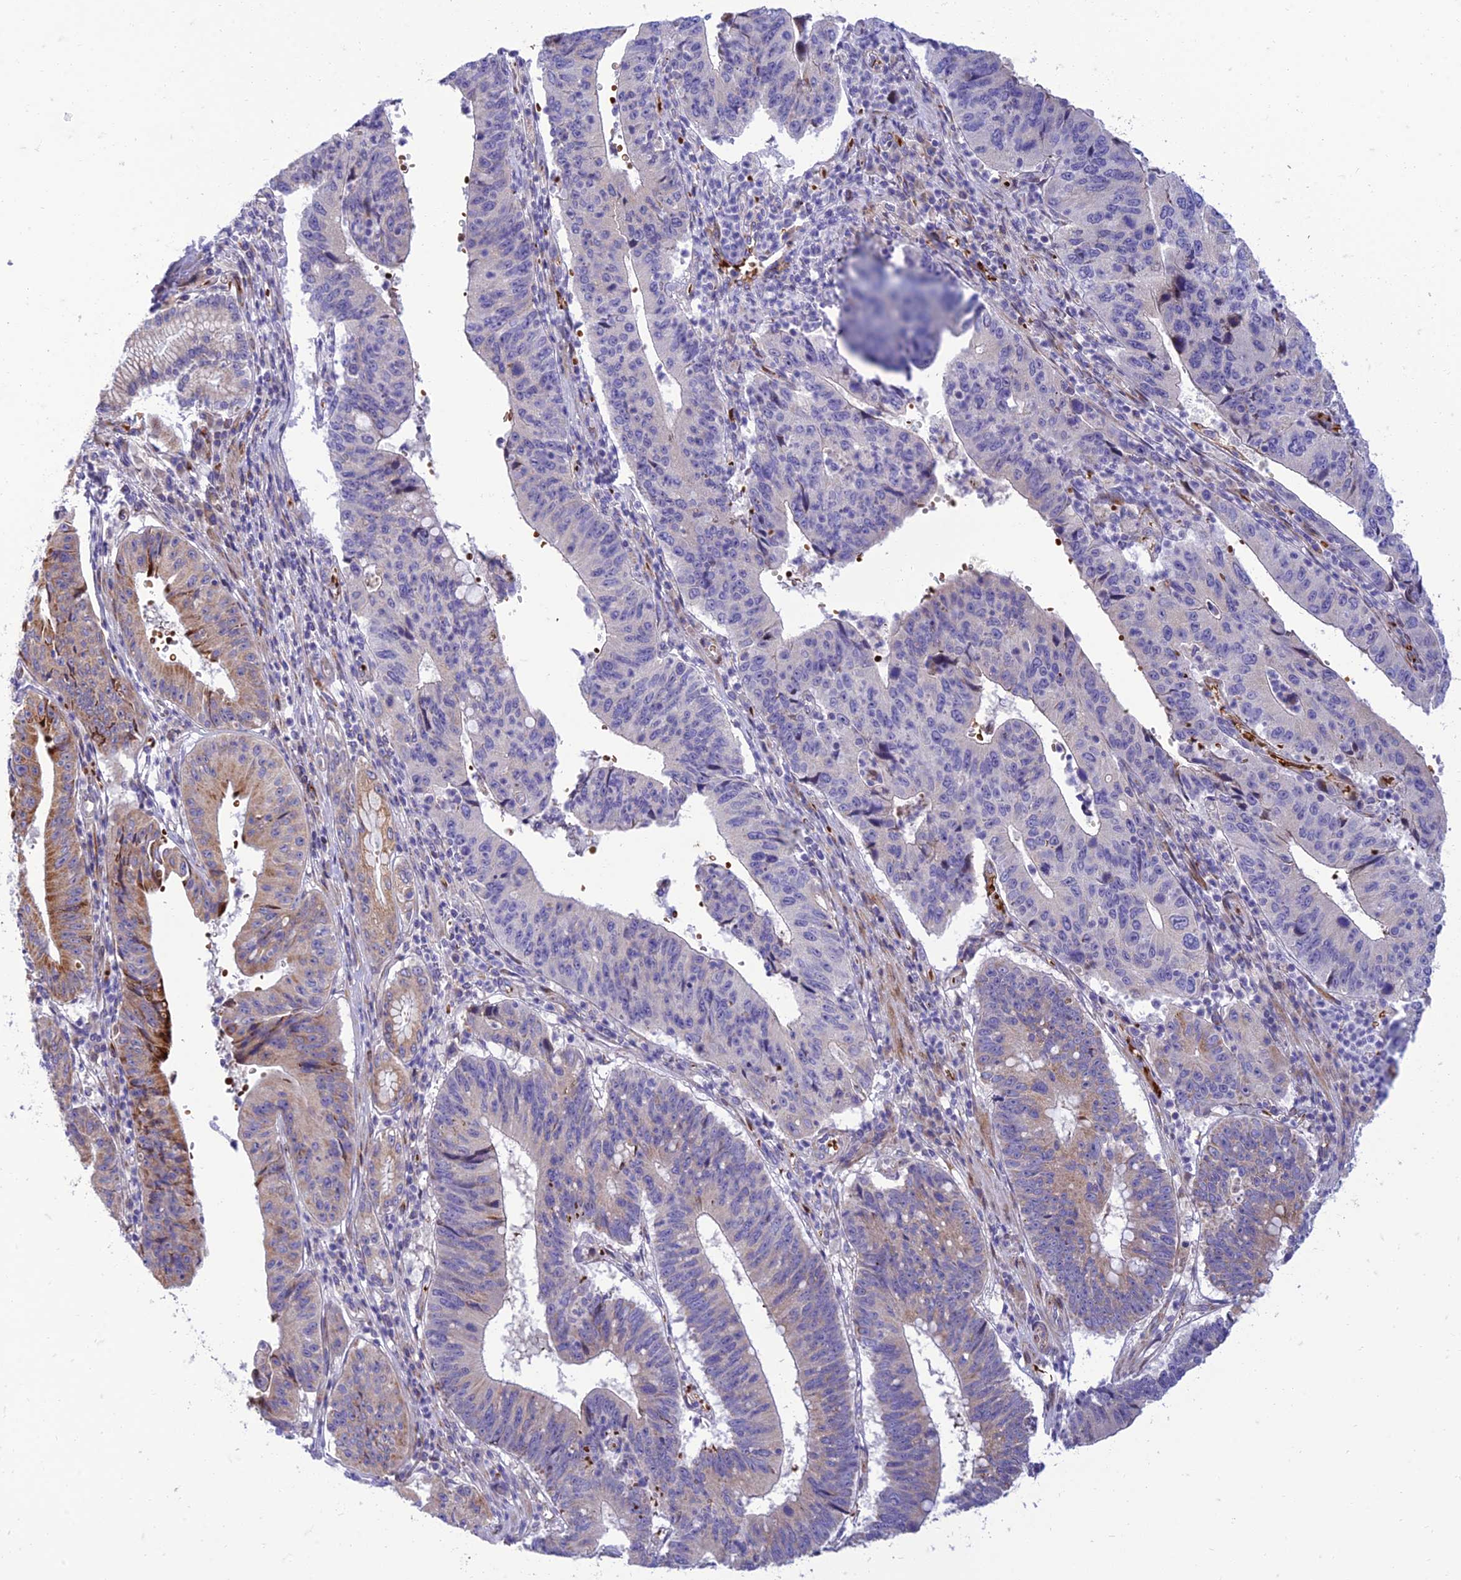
{"staining": {"intensity": "negative", "quantity": "none", "location": "none"}, "tissue": "stomach cancer", "cell_type": "Tumor cells", "image_type": "cancer", "snomed": [{"axis": "morphology", "description": "Adenocarcinoma, NOS"}, {"axis": "topography", "description": "Stomach"}], "caption": "Tumor cells are negative for protein expression in human stomach cancer (adenocarcinoma).", "gene": "SEL1L3", "patient": {"sex": "male", "age": 59}}